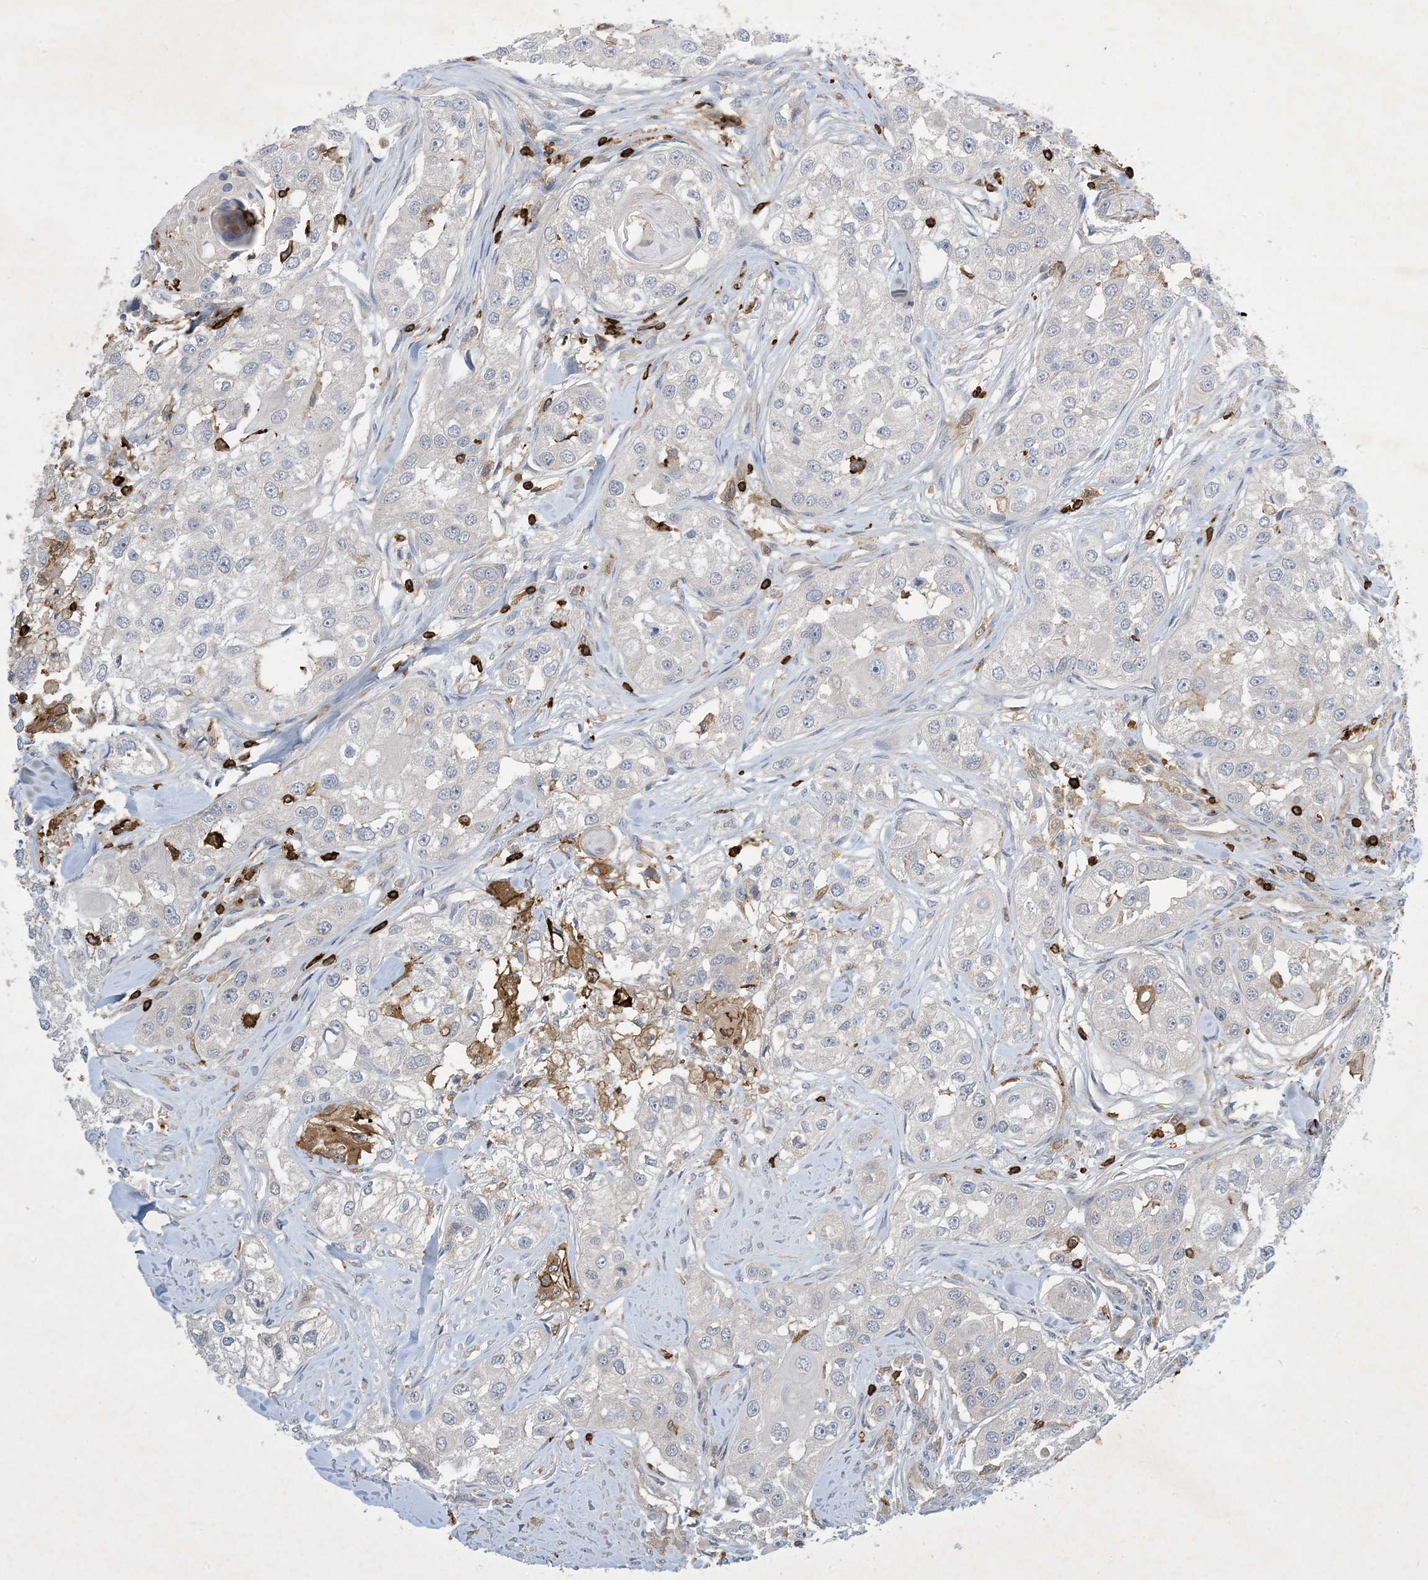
{"staining": {"intensity": "negative", "quantity": "none", "location": "none"}, "tissue": "head and neck cancer", "cell_type": "Tumor cells", "image_type": "cancer", "snomed": [{"axis": "morphology", "description": "Normal tissue, NOS"}, {"axis": "morphology", "description": "Squamous cell carcinoma, NOS"}, {"axis": "topography", "description": "Skeletal muscle"}, {"axis": "topography", "description": "Head-Neck"}], "caption": "An image of head and neck cancer (squamous cell carcinoma) stained for a protein demonstrates no brown staining in tumor cells. (DAB (3,3'-diaminobenzidine) immunohistochemistry (IHC) with hematoxylin counter stain).", "gene": "AK9", "patient": {"sex": "male", "age": 51}}